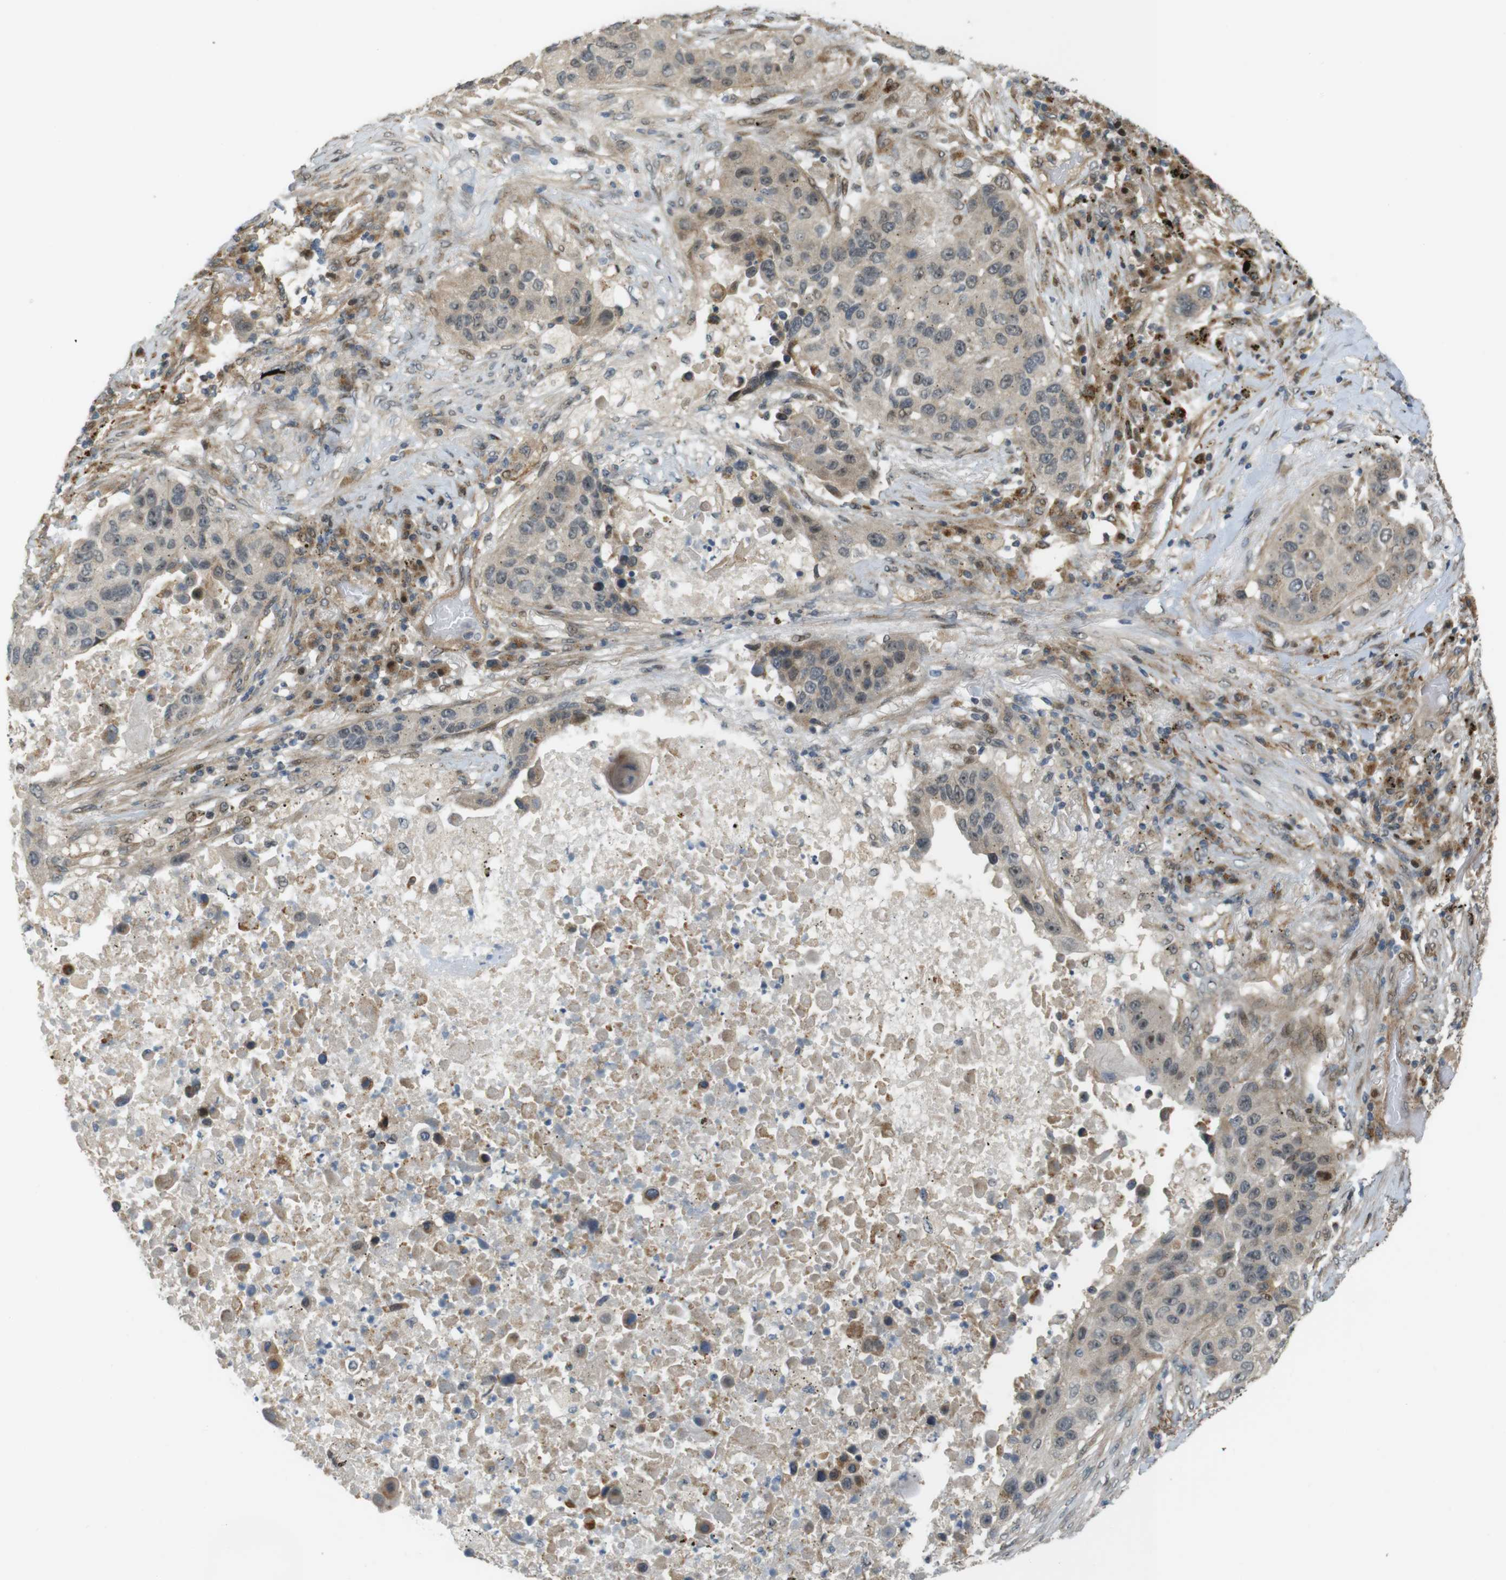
{"staining": {"intensity": "weak", "quantity": "<25%", "location": "cytoplasmic/membranous"}, "tissue": "lung cancer", "cell_type": "Tumor cells", "image_type": "cancer", "snomed": [{"axis": "morphology", "description": "Squamous cell carcinoma, NOS"}, {"axis": "topography", "description": "Lung"}], "caption": "IHC photomicrograph of neoplastic tissue: lung cancer stained with DAB reveals no significant protein expression in tumor cells. The staining was performed using DAB (3,3'-diaminobenzidine) to visualize the protein expression in brown, while the nuclei were stained in blue with hematoxylin (Magnification: 20x).", "gene": "TSPAN9", "patient": {"sex": "male", "age": 57}}